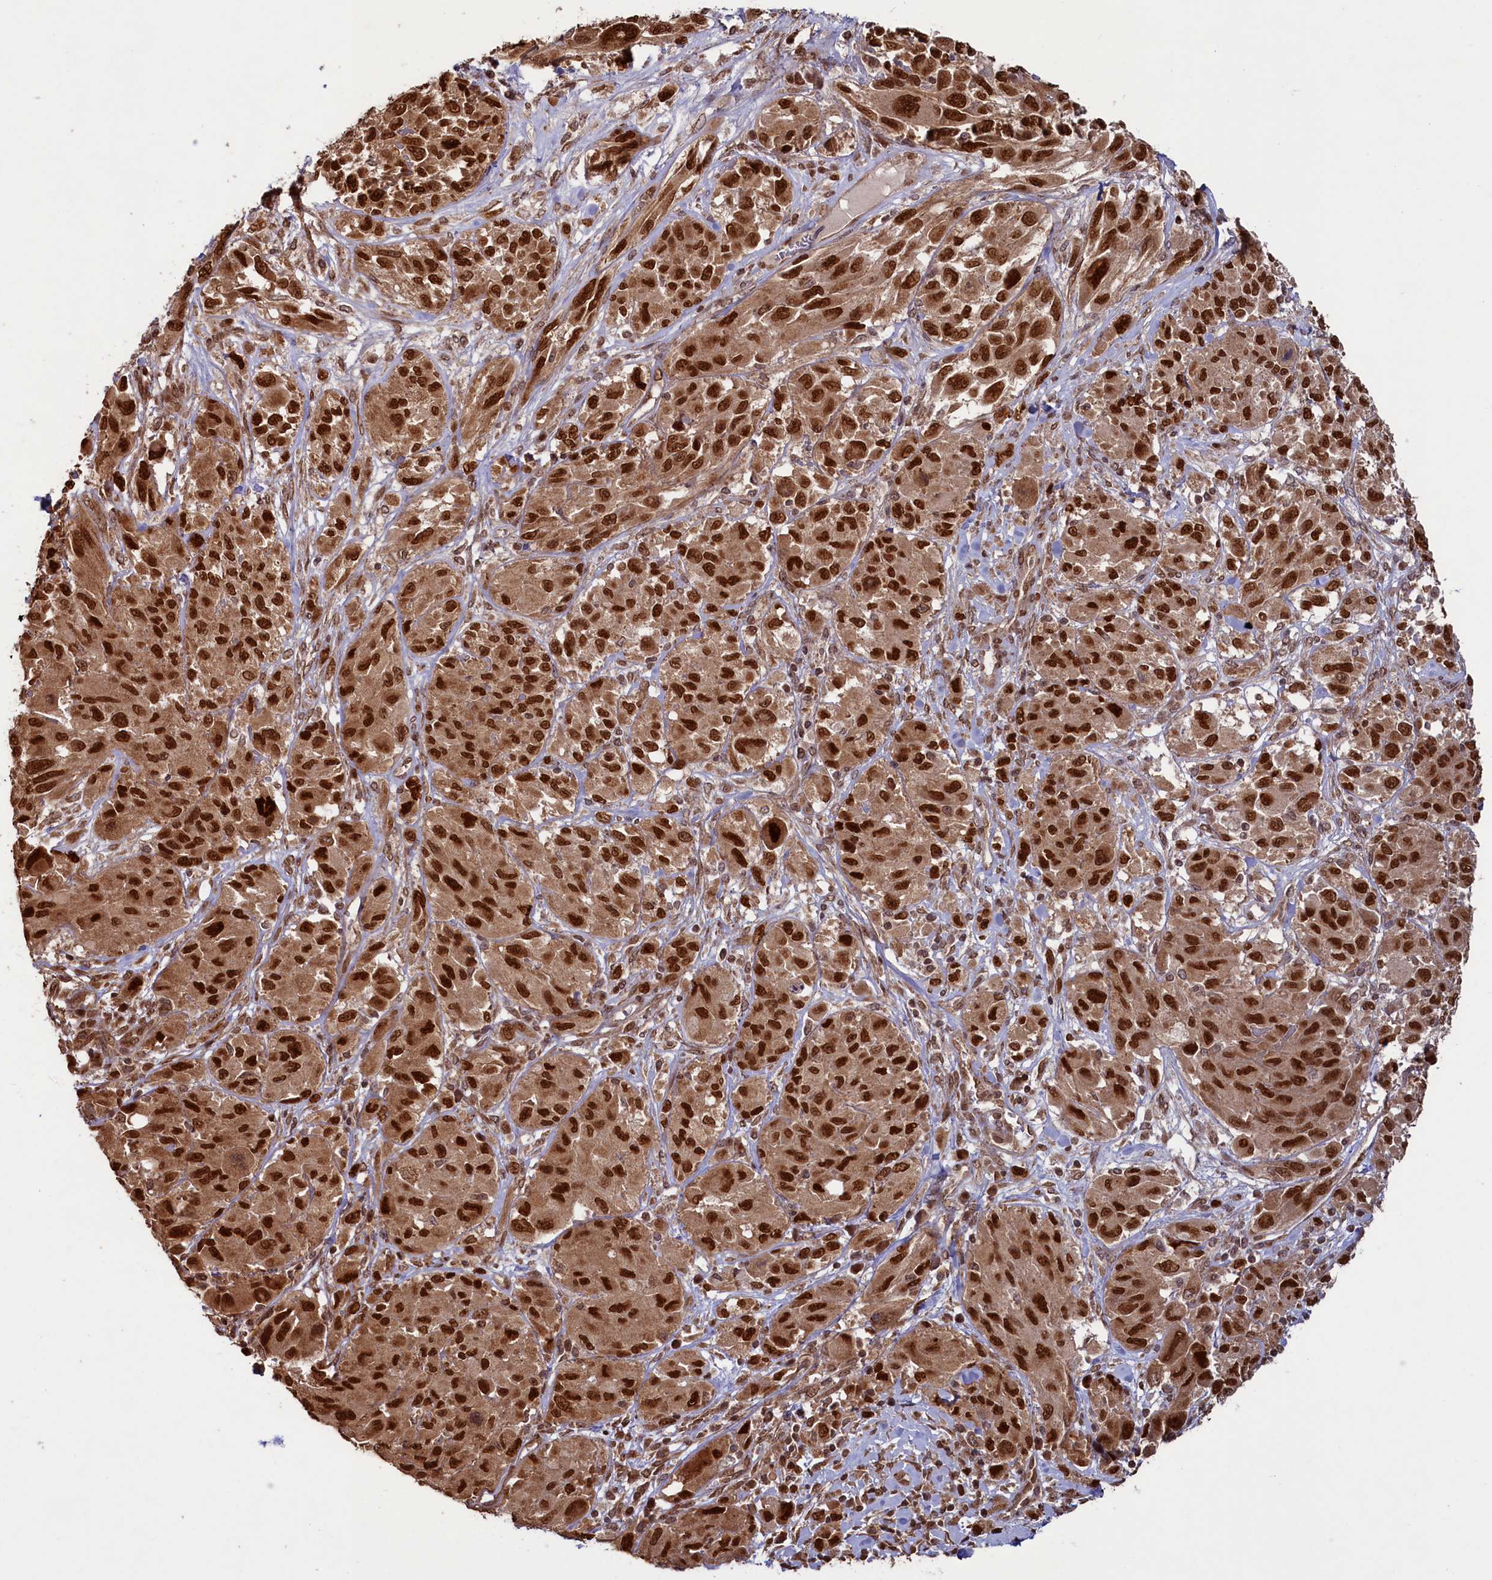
{"staining": {"intensity": "strong", "quantity": ">75%", "location": "nuclear"}, "tissue": "melanoma", "cell_type": "Tumor cells", "image_type": "cancer", "snomed": [{"axis": "morphology", "description": "Malignant melanoma, NOS"}, {"axis": "topography", "description": "Skin"}], "caption": "A photomicrograph of malignant melanoma stained for a protein displays strong nuclear brown staining in tumor cells. The protein is shown in brown color, while the nuclei are stained blue.", "gene": "NAE1", "patient": {"sex": "female", "age": 91}}